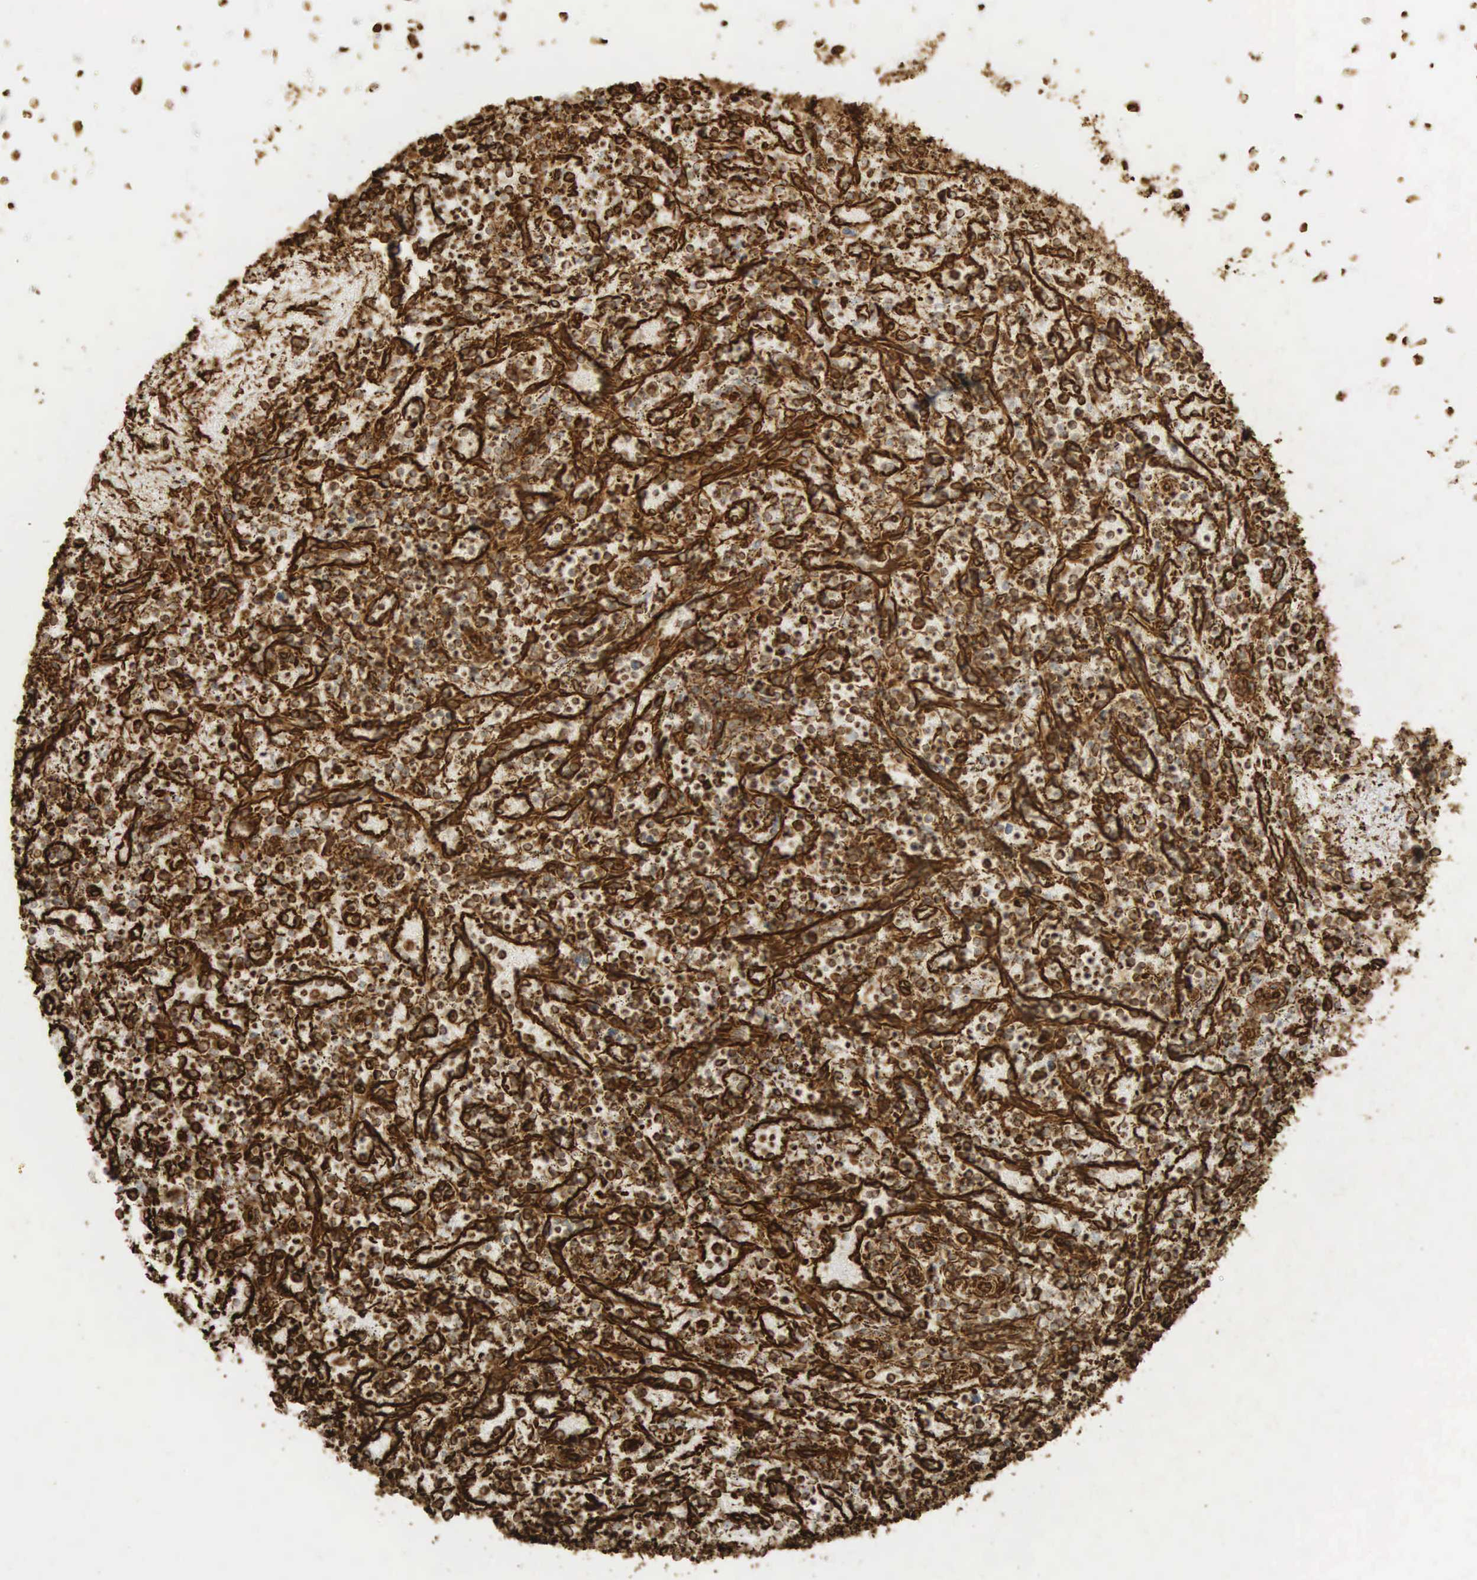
{"staining": {"intensity": "strong", "quantity": ">75%", "location": "cytoplasmic/membranous"}, "tissue": "spleen", "cell_type": "Cells in red pulp", "image_type": "normal", "snomed": [{"axis": "morphology", "description": "Normal tissue, NOS"}, {"axis": "topography", "description": "Spleen"}], "caption": "Immunohistochemistry histopathology image of normal human spleen stained for a protein (brown), which shows high levels of strong cytoplasmic/membranous positivity in about >75% of cells in red pulp.", "gene": "VIM", "patient": {"sex": "male", "age": 72}}